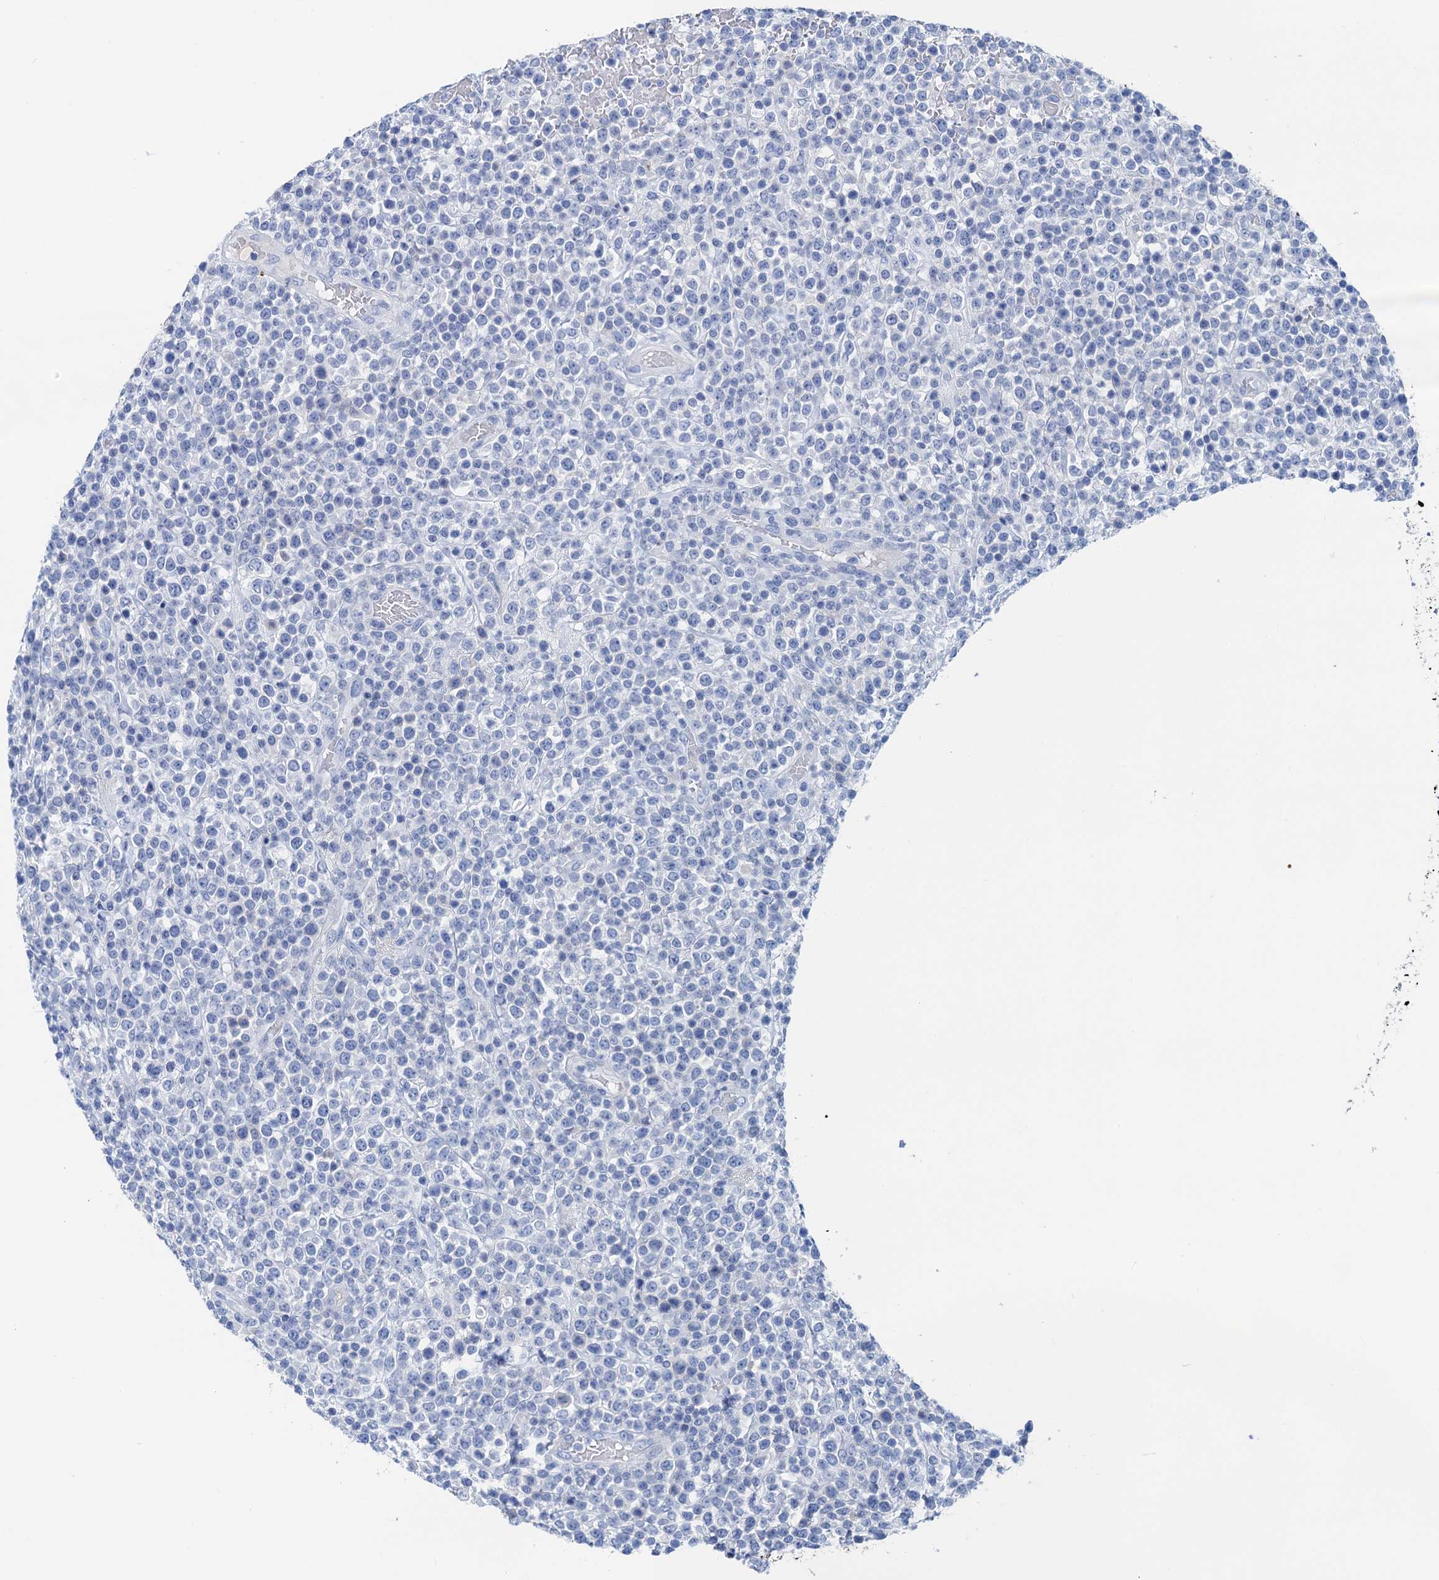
{"staining": {"intensity": "negative", "quantity": "none", "location": "none"}, "tissue": "lymphoma", "cell_type": "Tumor cells", "image_type": "cancer", "snomed": [{"axis": "morphology", "description": "Malignant lymphoma, non-Hodgkin's type, High grade"}, {"axis": "topography", "description": "Colon"}], "caption": "This histopathology image is of lymphoma stained with immunohistochemistry (IHC) to label a protein in brown with the nuclei are counter-stained blue. There is no staining in tumor cells.", "gene": "NLRP10", "patient": {"sex": "female", "age": 53}}